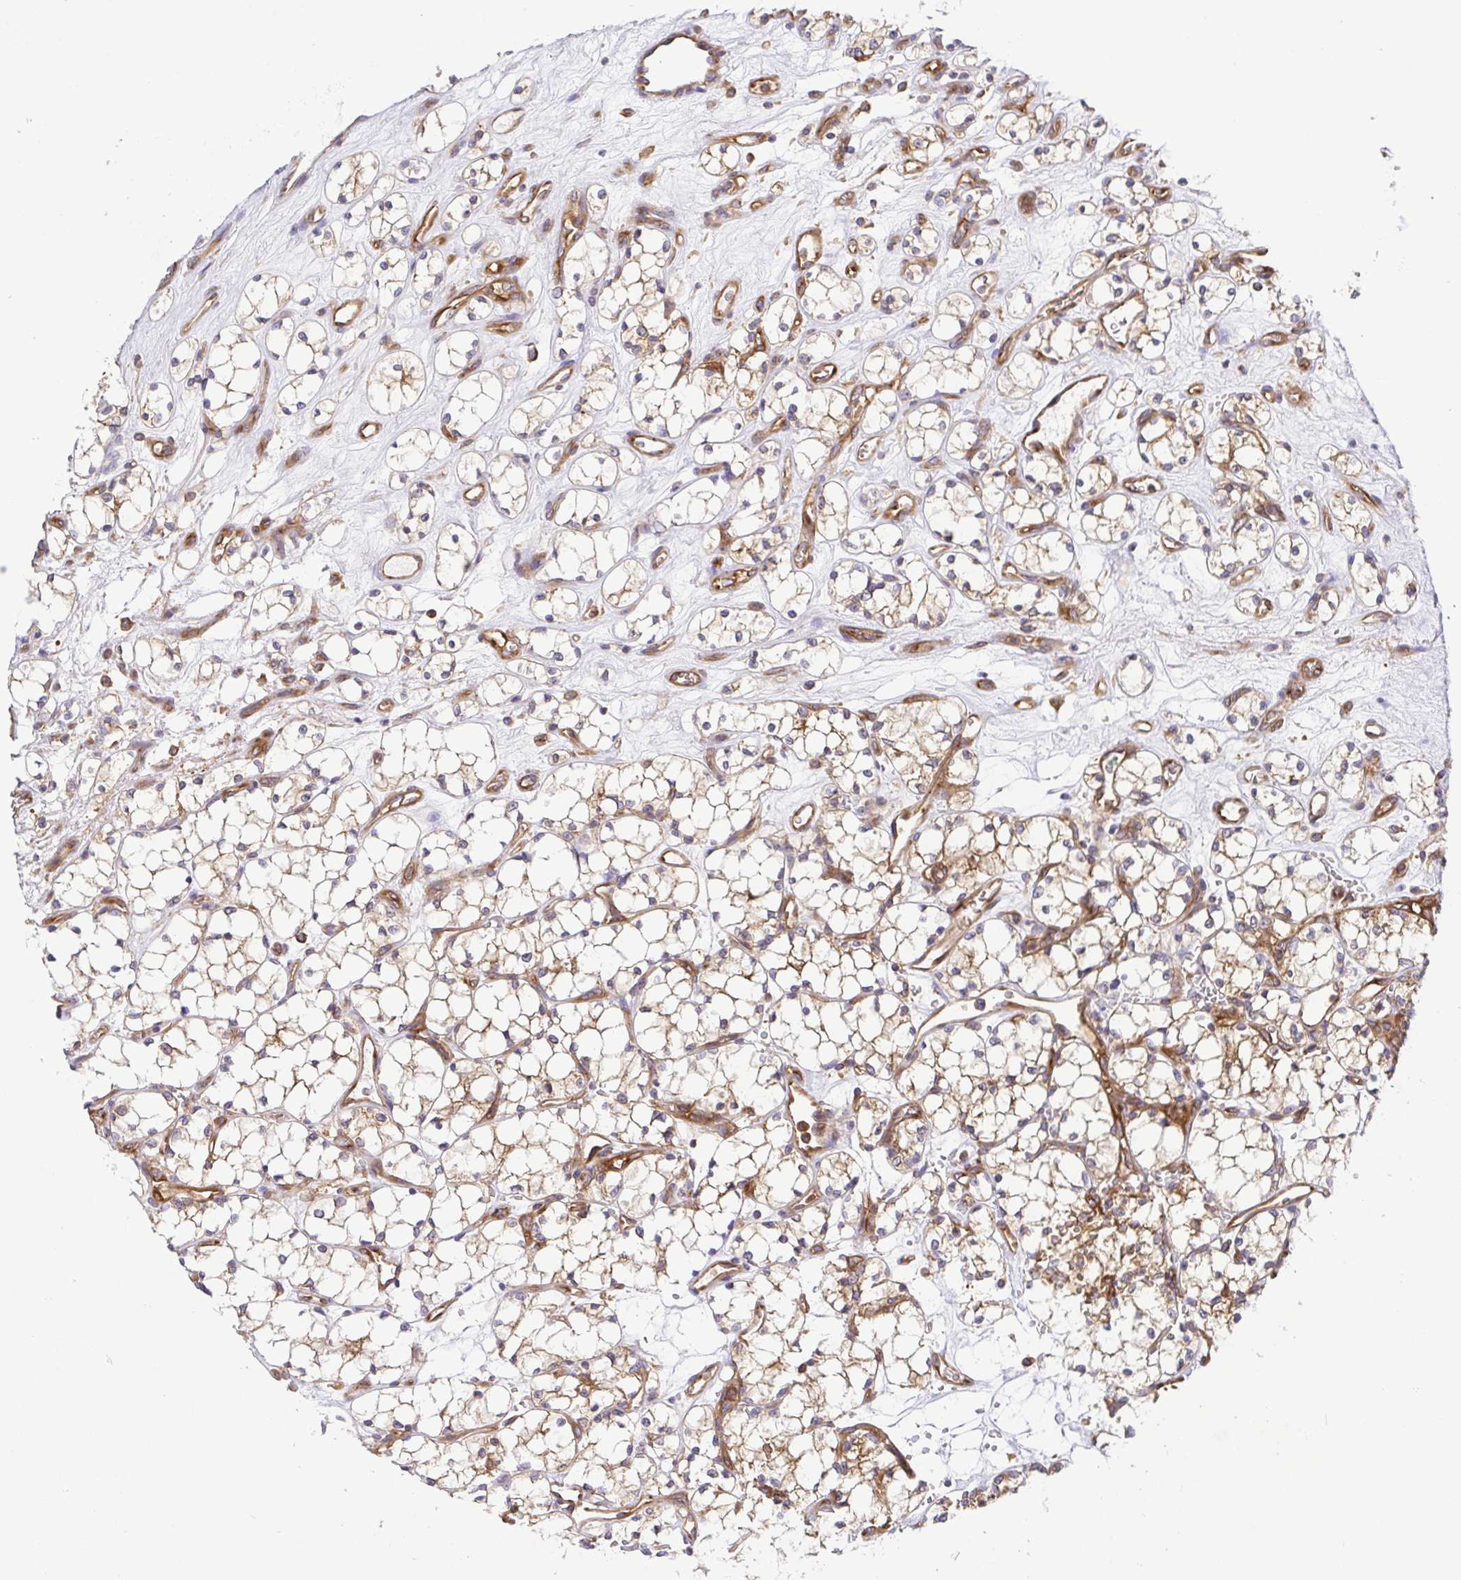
{"staining": {"intensity": "moderate", "quantity": "25%-75%", "location": "cytoplasmic/membranous"}, "tissue": "renal cancer", "cell_type": "Tumor cells", "image_type": "cancer", "snomed": [{"axis": "morphology", "description": "Adenocarcinoma, NOS"}, {"axis": "topography", "description": "Kidney"}], "caption": "Immunohistochemistry image of neoplastic tissue: renal cancer stained using IHC displays medium levels of moderate protein expression localized specifically in the cytoplasmic/membranous of tumor cells, appearing as a cytoplasmic/membranous brown color.", "gene": "KIF5B", "patient": {"sex": "female", "age": 69}}